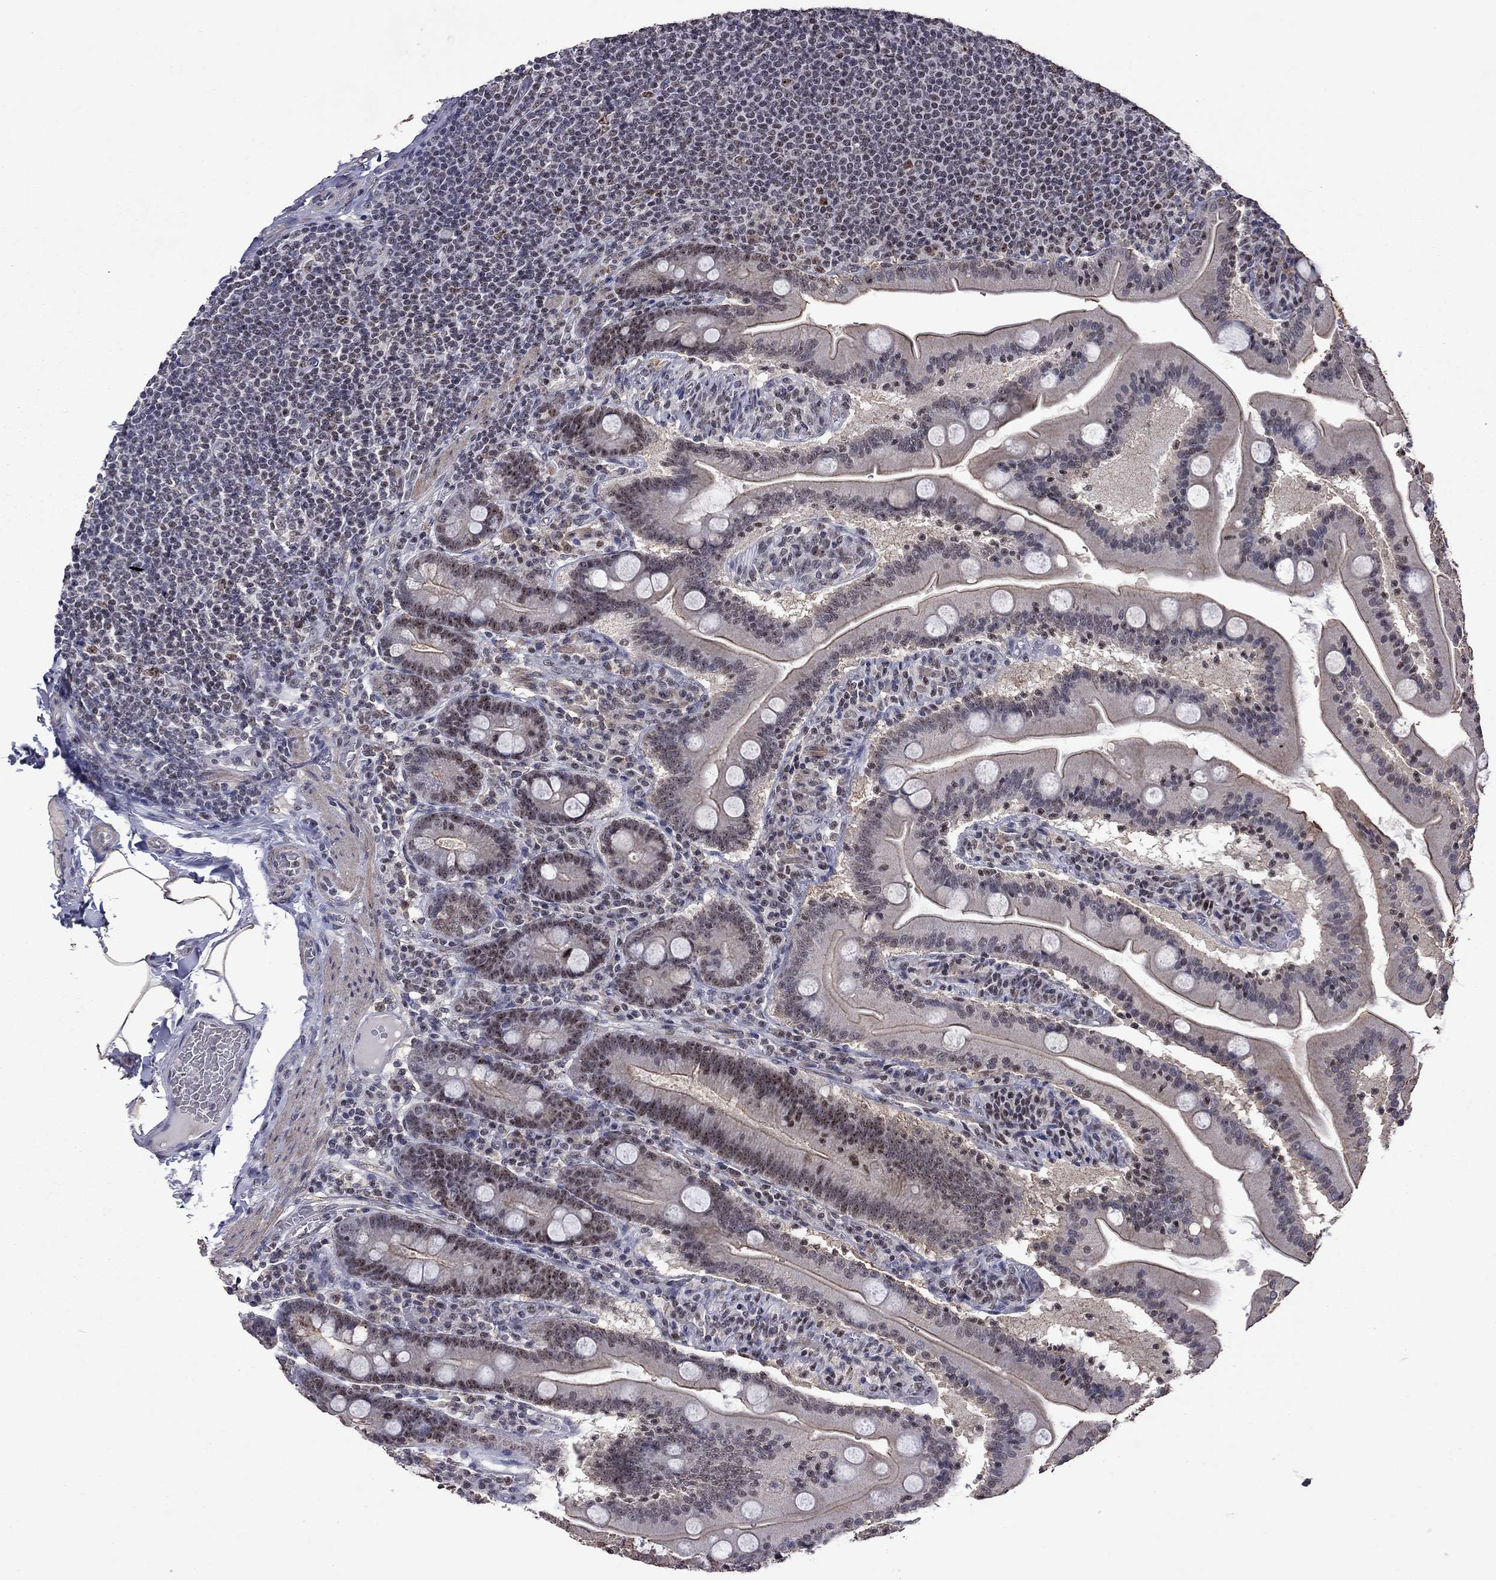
{"staining": {"intensity": "strong", "quantity": "25%-75%", "location": "cytoplasmic/membranous,nuclear"}, "tissue": "small intestine", "cell_type": "Glandular cells", "image_type": "normal", "snomed": [{"axis": "morphology", "description": "Normal tissue, NOS"}, {"axis": "topography", "description": "Small intestine"}], "caption": "Small intestine stained with a brown dye reveals strong cytoplasmic/membranous,nuclear positive positivity in about 25%-75% of glandular cells.", "gene": "SPOUT1", "patient": {"sex": "male", "age": 37}}